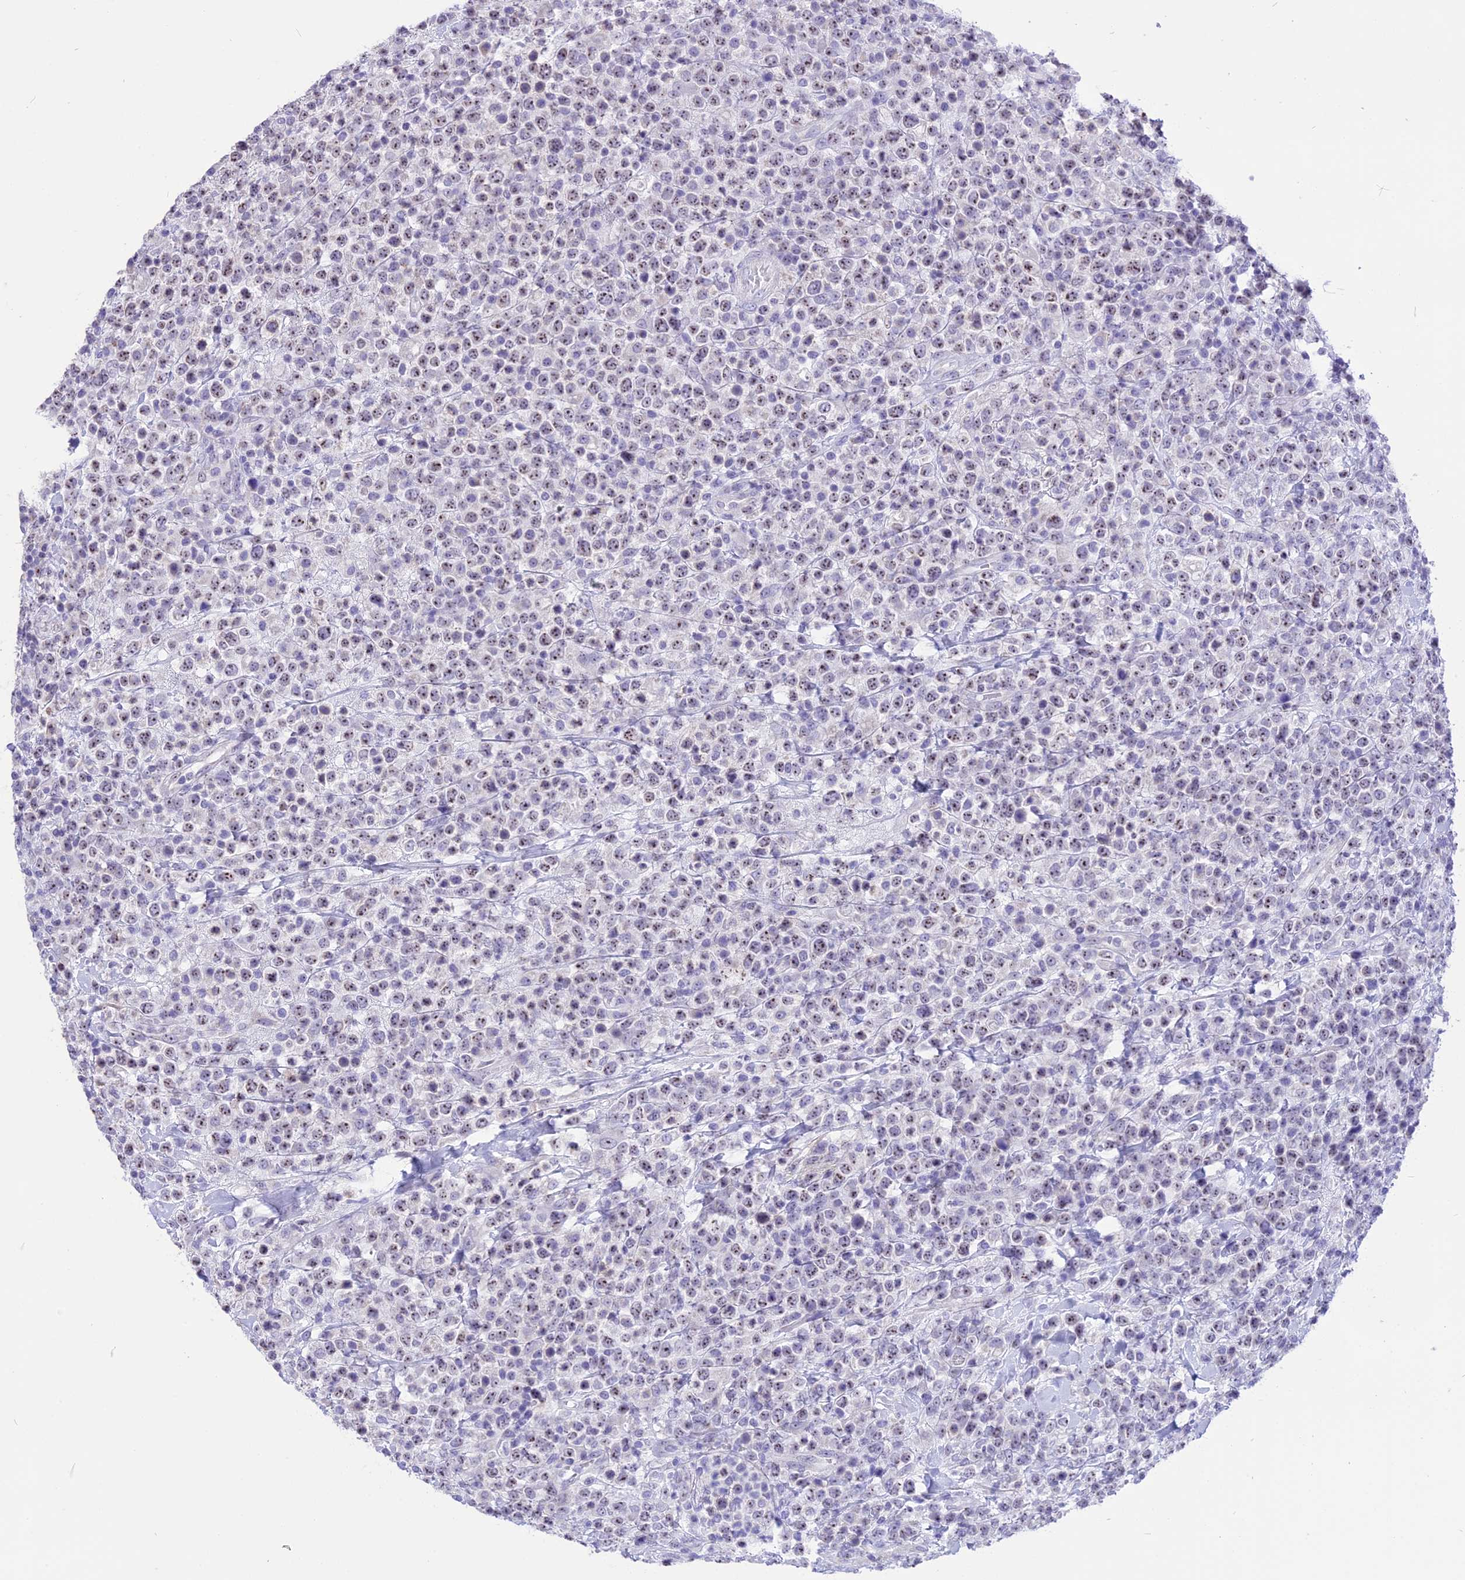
{"staining": {"intensity": "weak", "quantity": "25%-75%", "location": "nuclear"}, "tissue": "lymphoma", "cell_type": "Tumor cells", "image_type": "cancer", "snomed": [{"axis": "morphology", "description": "Malignant lymphoma, non-Hodgkin's type, High grade"}, {"axis": "topography", "description": "Colon"}], "caption": "This image demonstrates immunohistochemistry (IHC) staining of lymphoma, with low weak nuclear staining in about 25%-75% of tumor cells.", "gene": "CMSS1", "patient": {"sex": "female", "age": 53}}